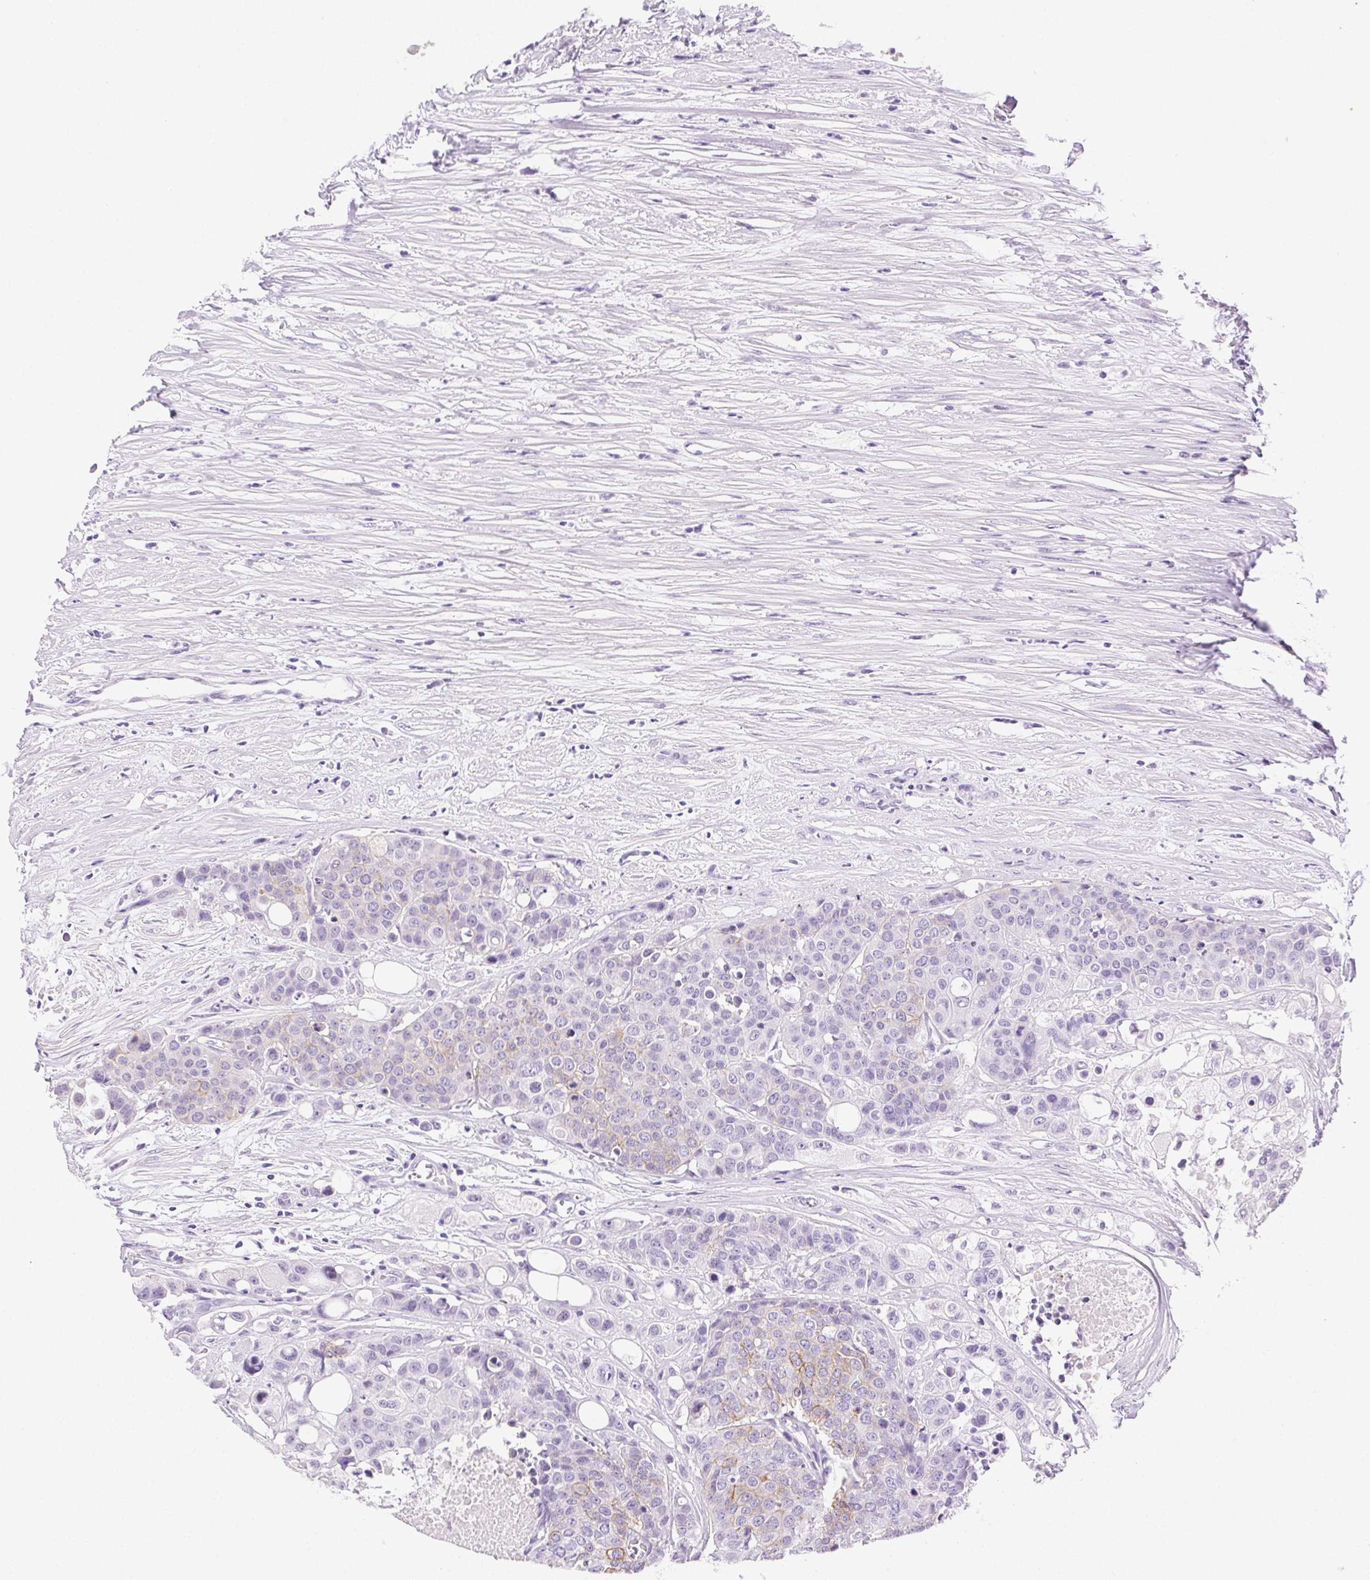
{"staining": {"intensity": "negative", "quantity": "none", "location": "none"}, "tissue": "carcinoid", "cell_type": "Tumor cells", "image_type": "cancer", "snomed": [{"axis": "morphology", "description": "Carcinoid, malignant, NOS"}, {"axis": "topography", "description": "Colon"}], "caption": "IHC of carcinoid shows no staining in tumor cells. (DAB (3,3'-diaminobenzidine) IHC with hematoxylin counter stain).", "gene": "CLDN10", "patient": {"sex": "male", "age": 81}}